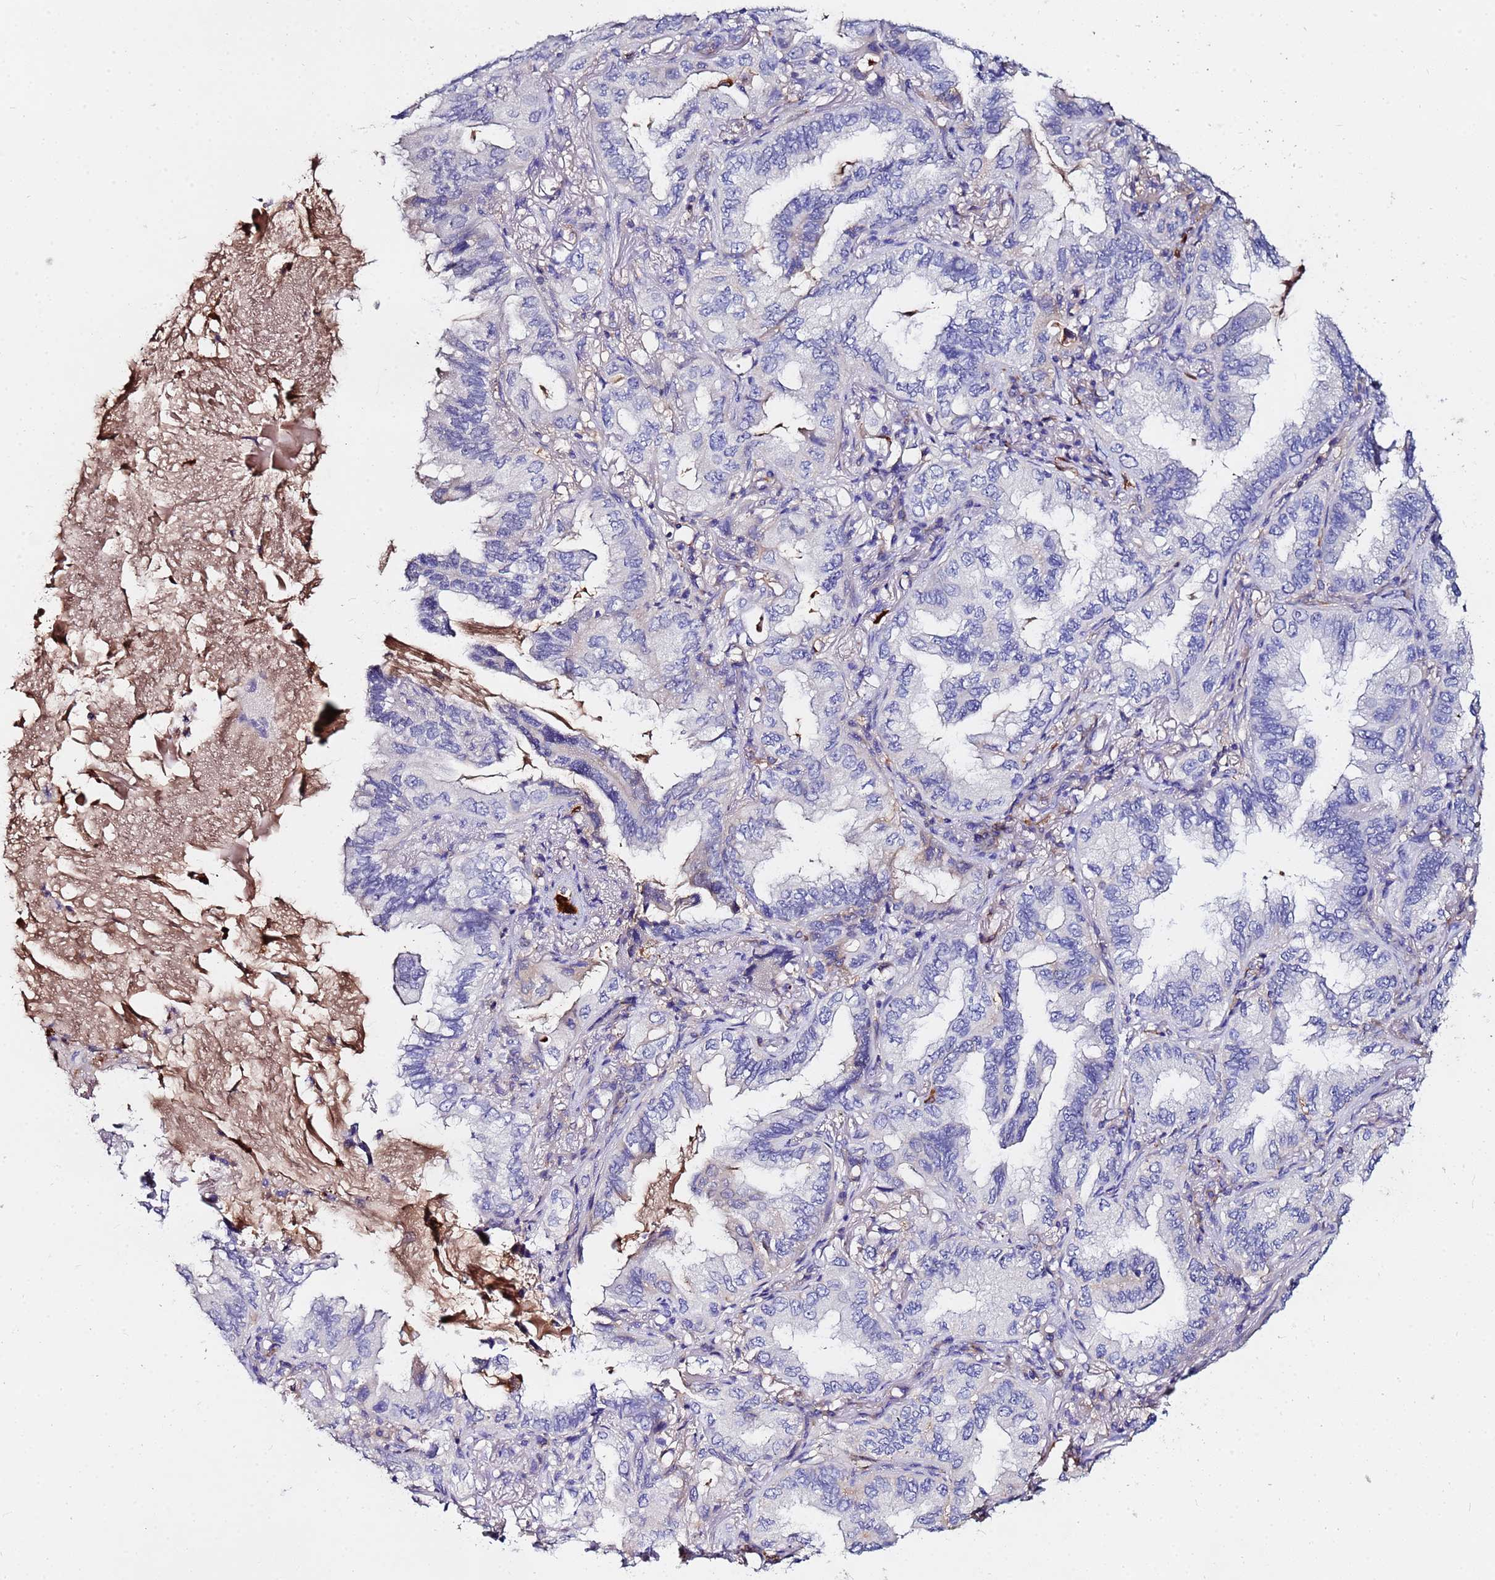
{"staining": {"intensity": "negative", "quantity": "none", "location": "none"}, "tissue": "lung cancer", "cell_type": "Tumor cells", "image_type": "cancer", "snomed": [{"axis": "morphology", "description": "Adenocarcinoma, NOS"}, {"axis": "topography", "description": "Lung"}], "caption": "There is no significant expression in tumor cells of lung cancer.", "gene": "TUBAL3", "patient": {"sex": "female", "age": 69}}